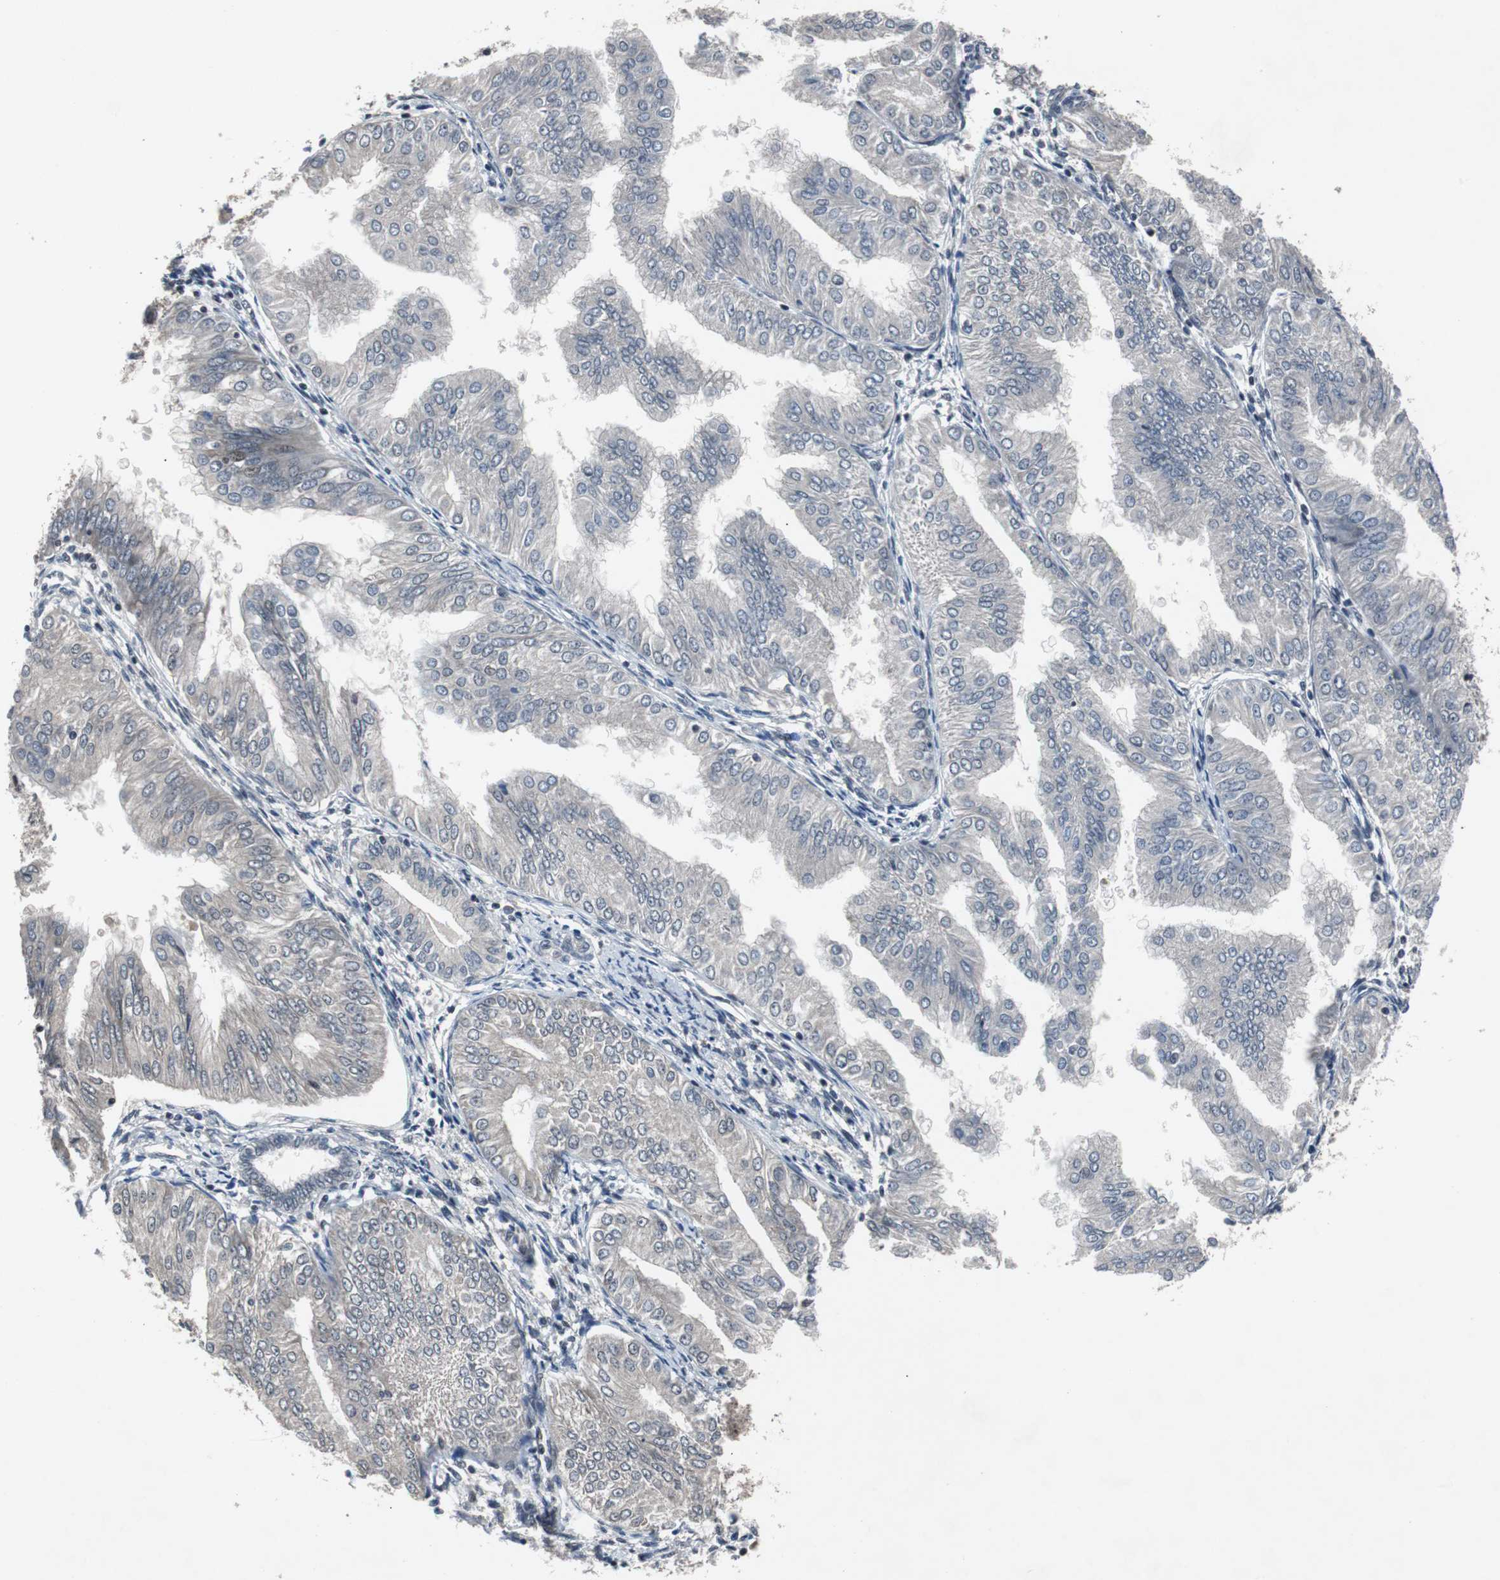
{"staining": {"intensity": "negative", "quantity": "none", "location": "none"}, "tissue": "endometrial cancer", "cell_type": "Tumor cells", "image_type": "cancer", "snomed": [{"axis": "morphology", "description": "Adenocarcinoma, NOS"}, {"axis": "topography", "description": "Endometrium"}], "caption": "This image is of endometrial cancer stained with immunohistochemistry (IHC) to label a protein in brown with the nuclei are counter-stained blue. There is no expression in tumor cells. Brightfield microscopy of IHC stained with DAB (brown) and hematoxylin (blue), captured at high magnification.", "gene": "TP63", "patient": {"sex": "female", "age": 53}}